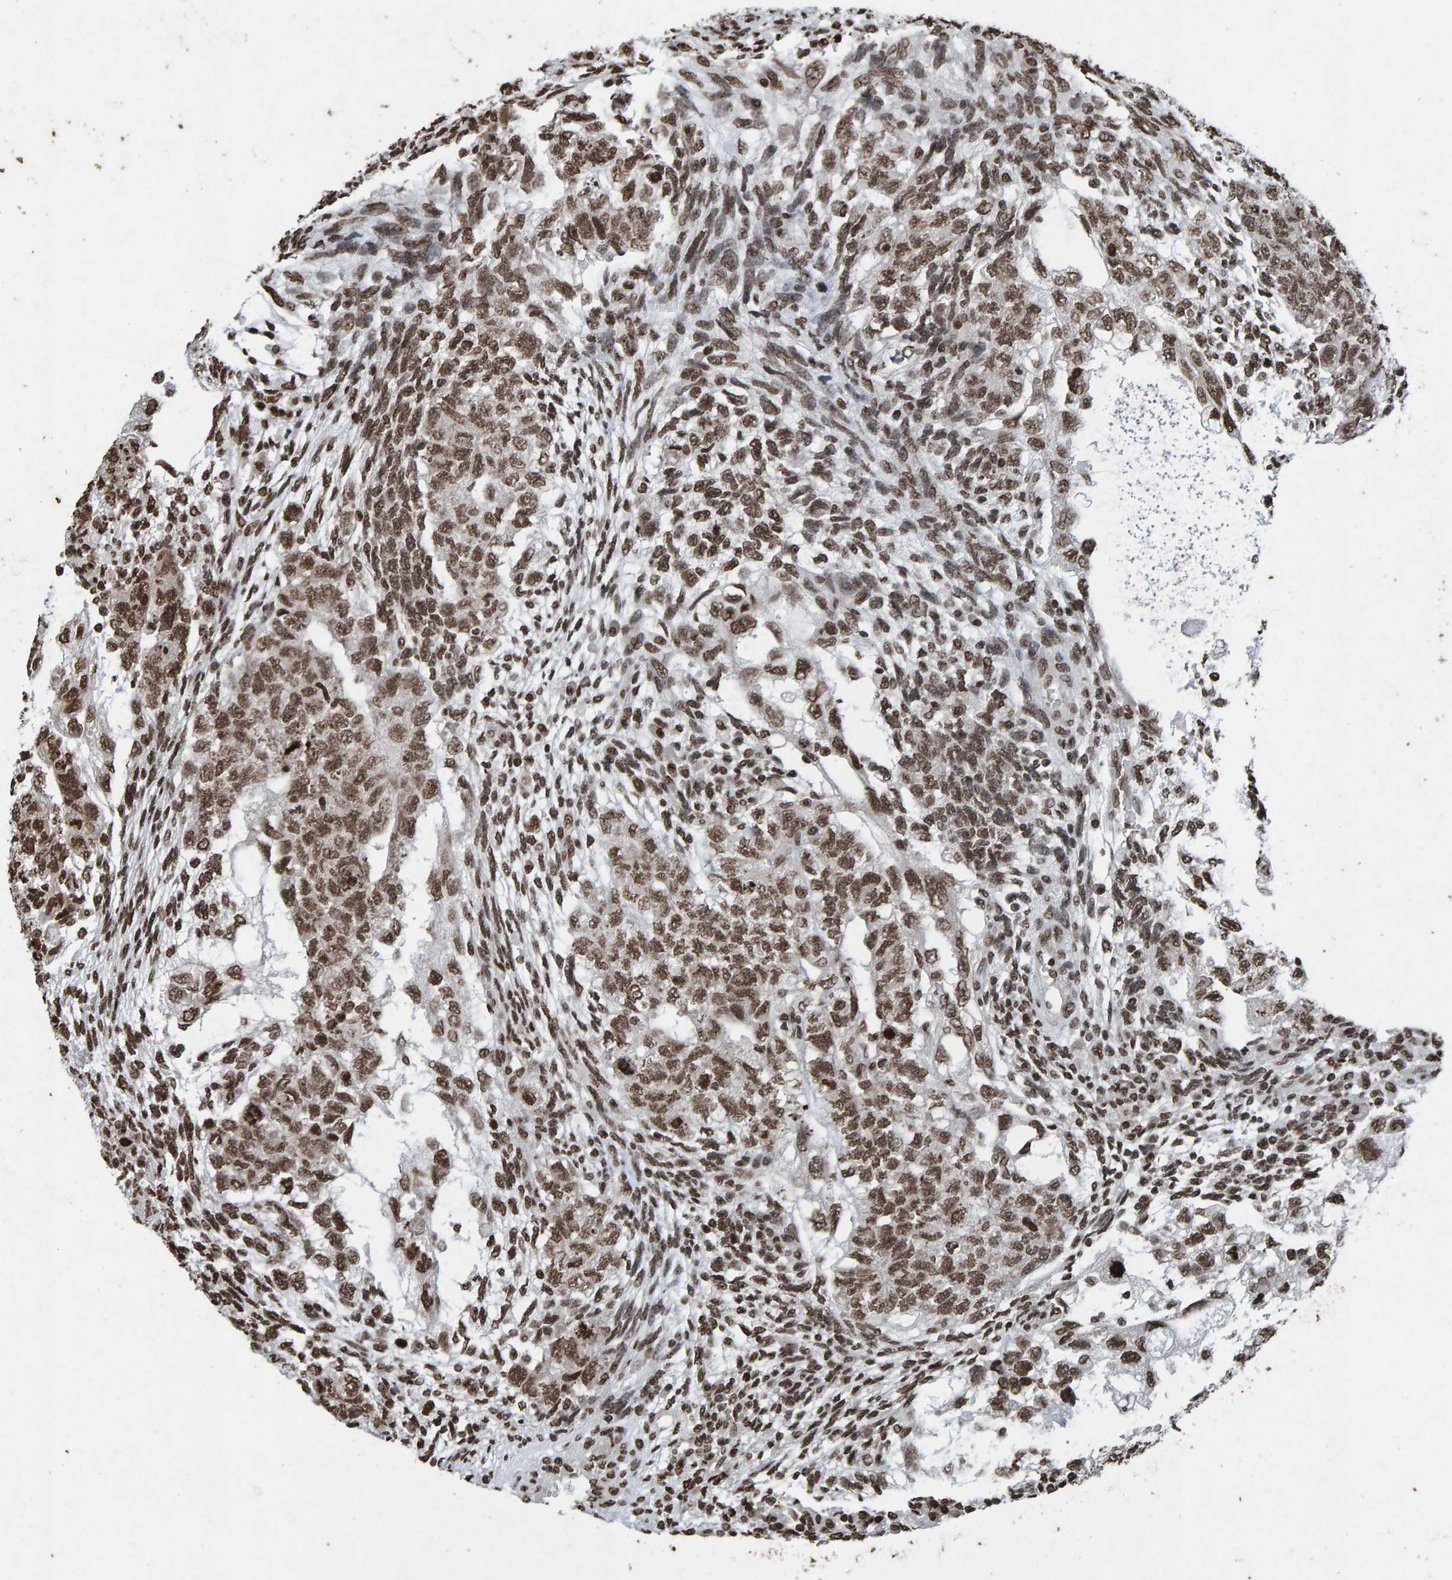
{"staining": {"intensity": "moderate", "quantity": ">75%", "location": "nuclear"}, "tissue": "testis cancer", "cell_type": "Tumor cells", "image_type": "cancer", "snomed": [{"axis": "morphology", "description": "Normal tissue, NOS"}, {"axis": "morphology", "description": "Carcinoma, Embryonal, NOS"}, {"axis": "topography", "description": "Testis"}], "caption": "Tumor cells exhibit medium levels of moderate nuclear staining in about >75% of cells in human testis cancer.", "gene": "H2AZ1", "patient": {"sex": "male", "age": 36}}